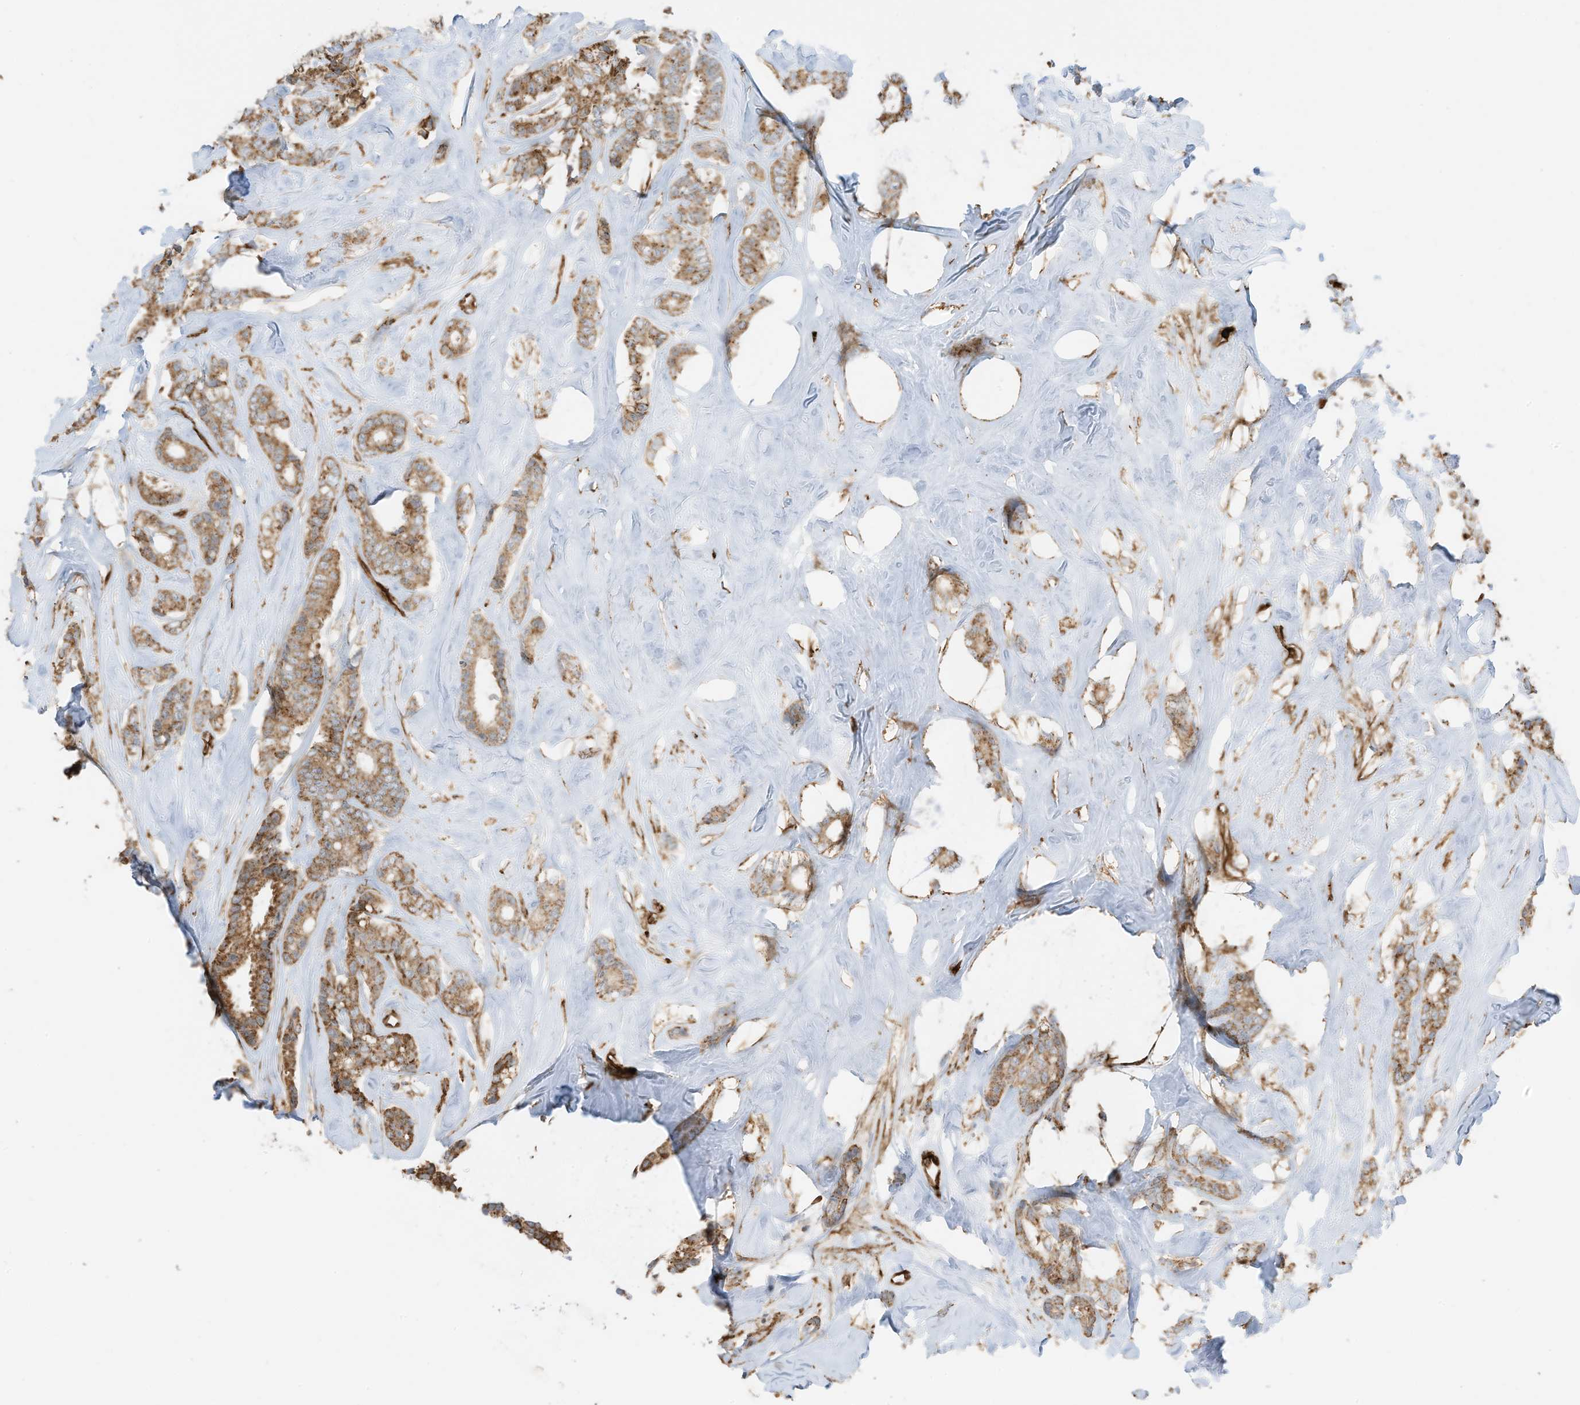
{"staining": {"intensity": "moderate", "quantity": ">75%", "location": "cytoplasmic/membranous"}, "tissue": "breast cancer", "cell_type": "Tumor cells", "image_type": "cancer", "snomed": [{"axis": "morphology", "description": "Duct carcinoma"}, {"axis": "topography", "description": "Breast"}], "caption": "Breast cancer stained with a brown dye reveals moderate cytoplasmic/membranous positive expression in about >75% of tumor cells.", "gene": "ABCB7", "patient": {"sex": "female", "age": 40}}